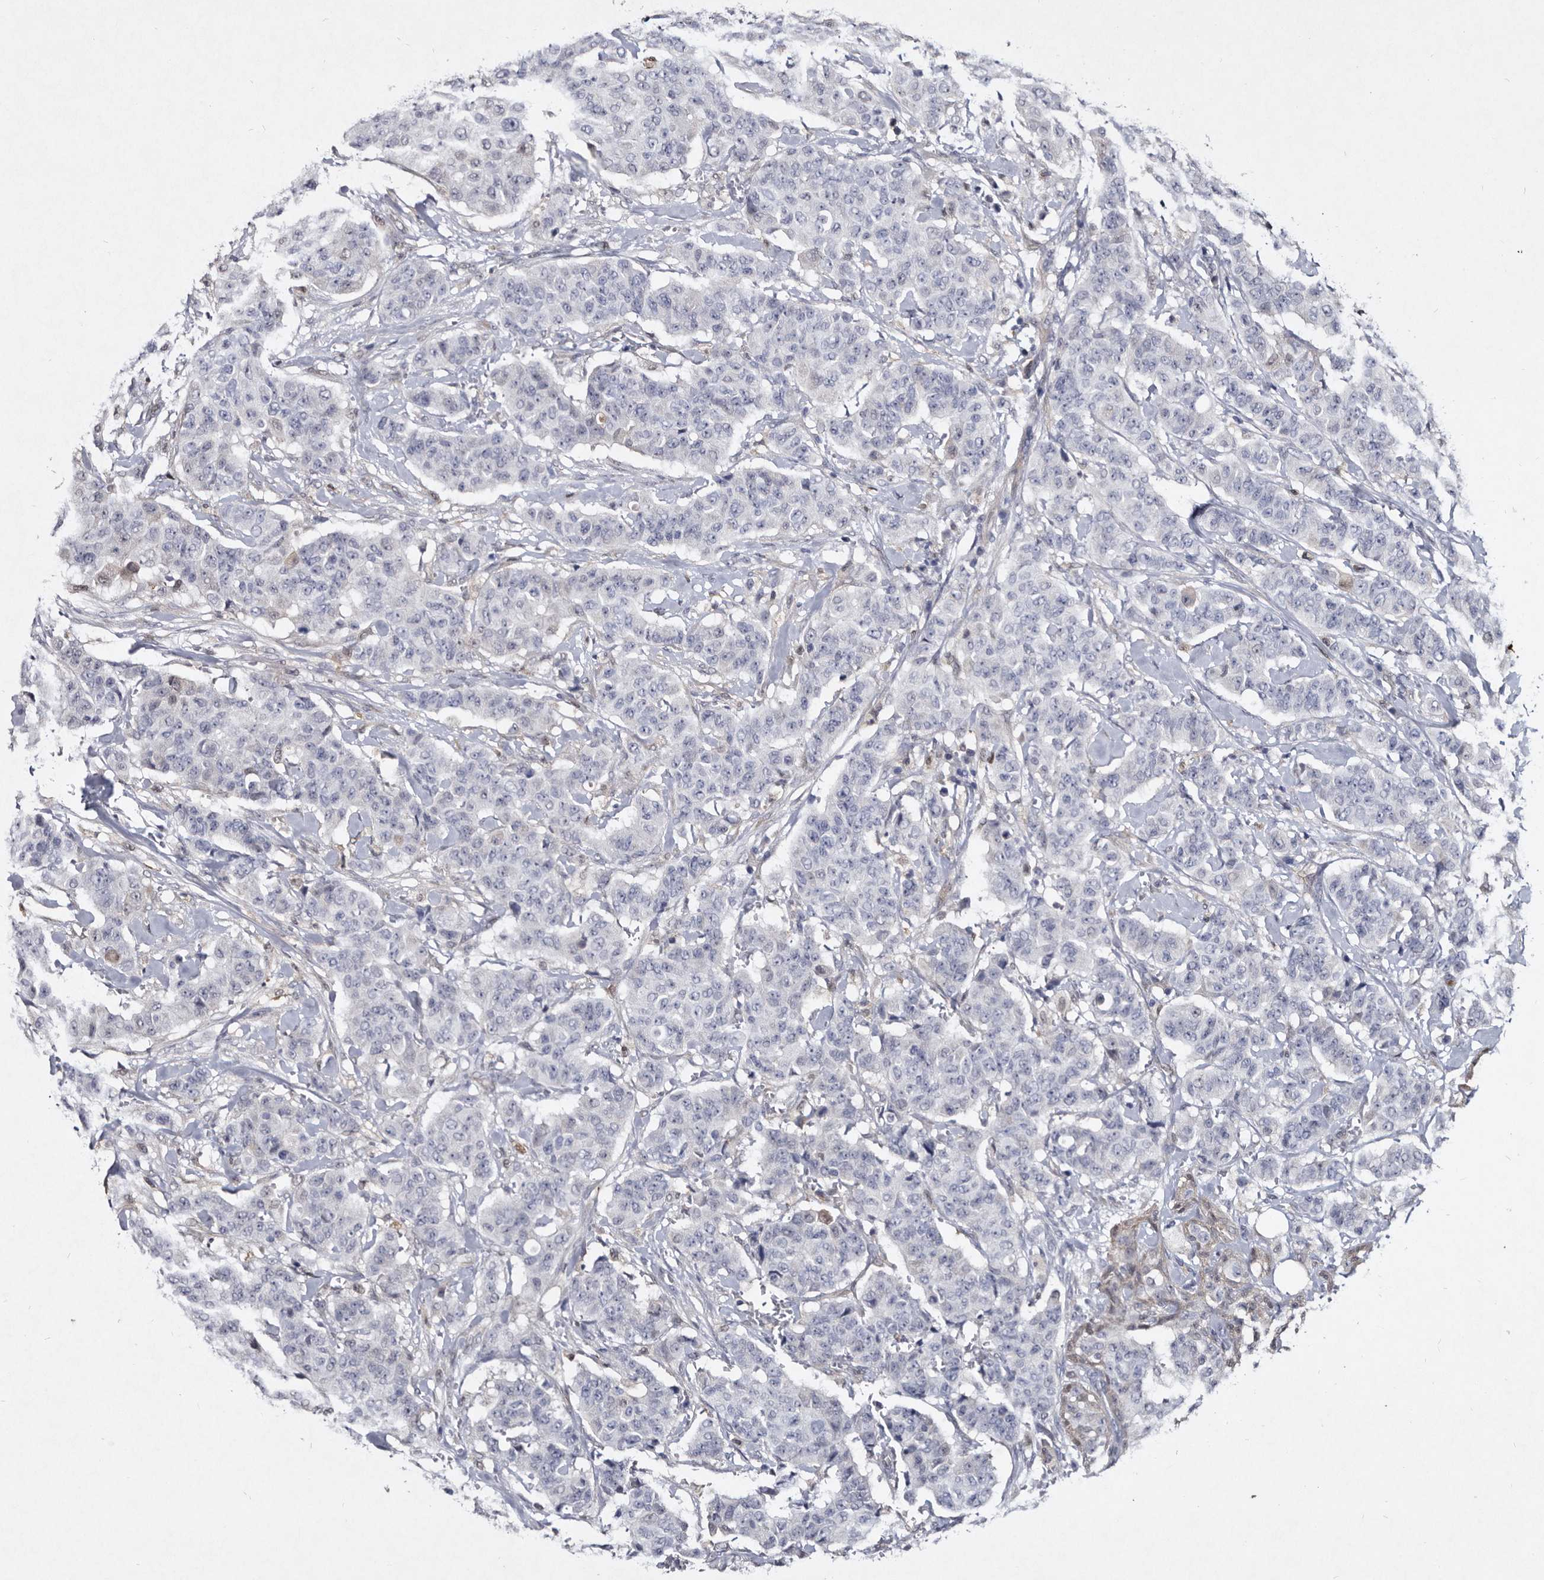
{"staining": {"intensity": "negative", "quantity": "none", "location": "none"}, "tissue": "breast cancer", "cell_type": "Tumor cells", "image_type": "cancer", "snomed": [{"axis": "morphology", "description": "Normal tissue, NOS"}, {"axis": "morphology", "description": "Duct carcinoma"}, {"axis": "topography", "description": "Breast"}], "caption": "Human breast cancer (infiltrating ductal carcinoma) stained for a protein using immunohistochemistry (IHC) shows no expression in tumor cells.", "gene": "SERPINB8", "patient": {"sex": "female", "age": 40}}